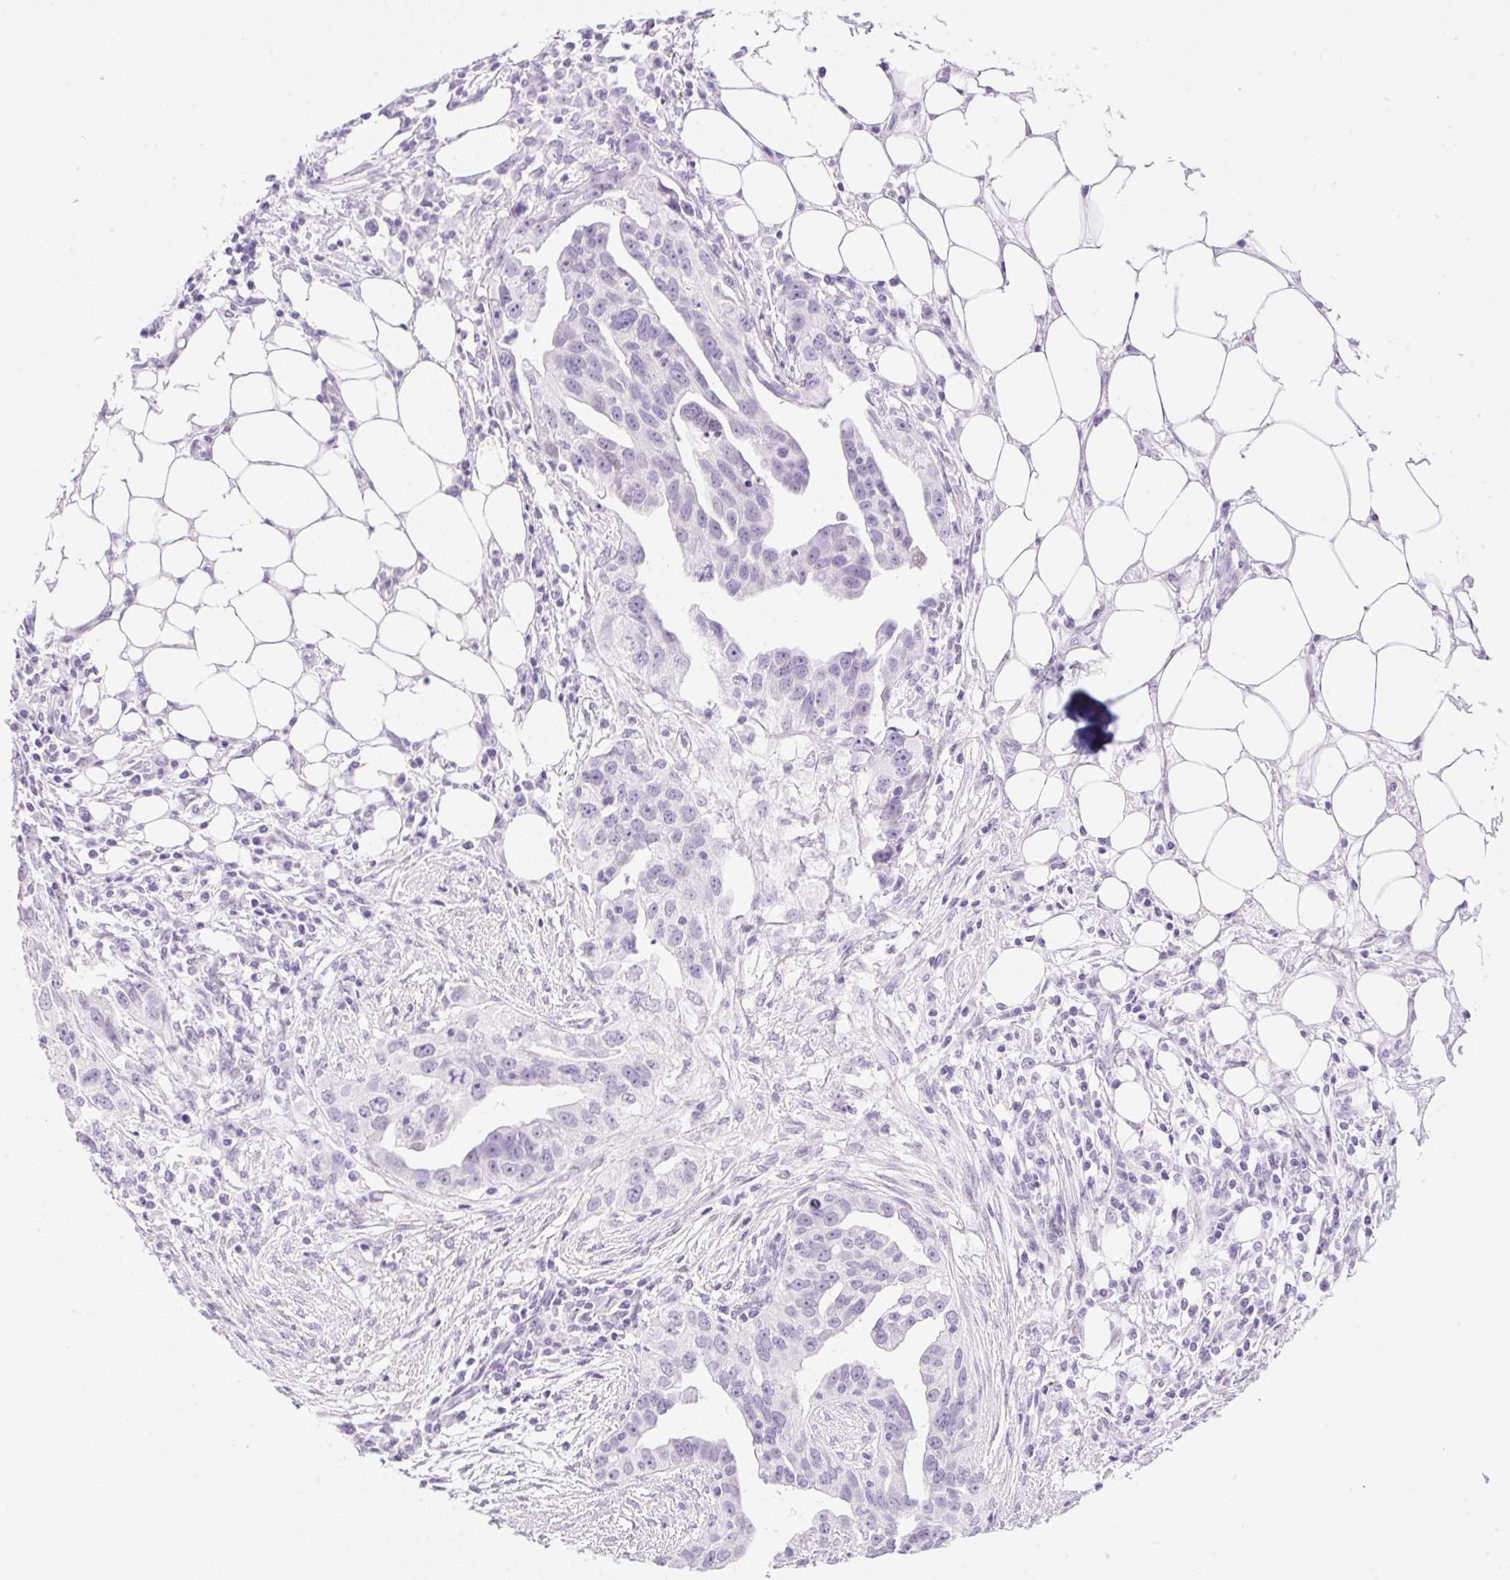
{"staining": {"intensity": "negative", "quantity": "none", "location": "none"}, "tissue": "ovarian cancer", "cell_type": "Tumor cells", "image_type": "cancer", "snomed": [{"axis": "morphology", "description": "Carcinoma, endometroid"}, {"axis": "morphology", "description": "Cystadenocarcinoma, serous, NOS"}, {"axis": "topography", "description": "Ovary"}], "caption": "High power microscopy photomicrograph of an IHC image of ovarian cancer (endometroid carcinoma), revealing no significant expression in tumor cells.", "gene": "SPRR4", "patient": {"sex": "female", "age": 45}}